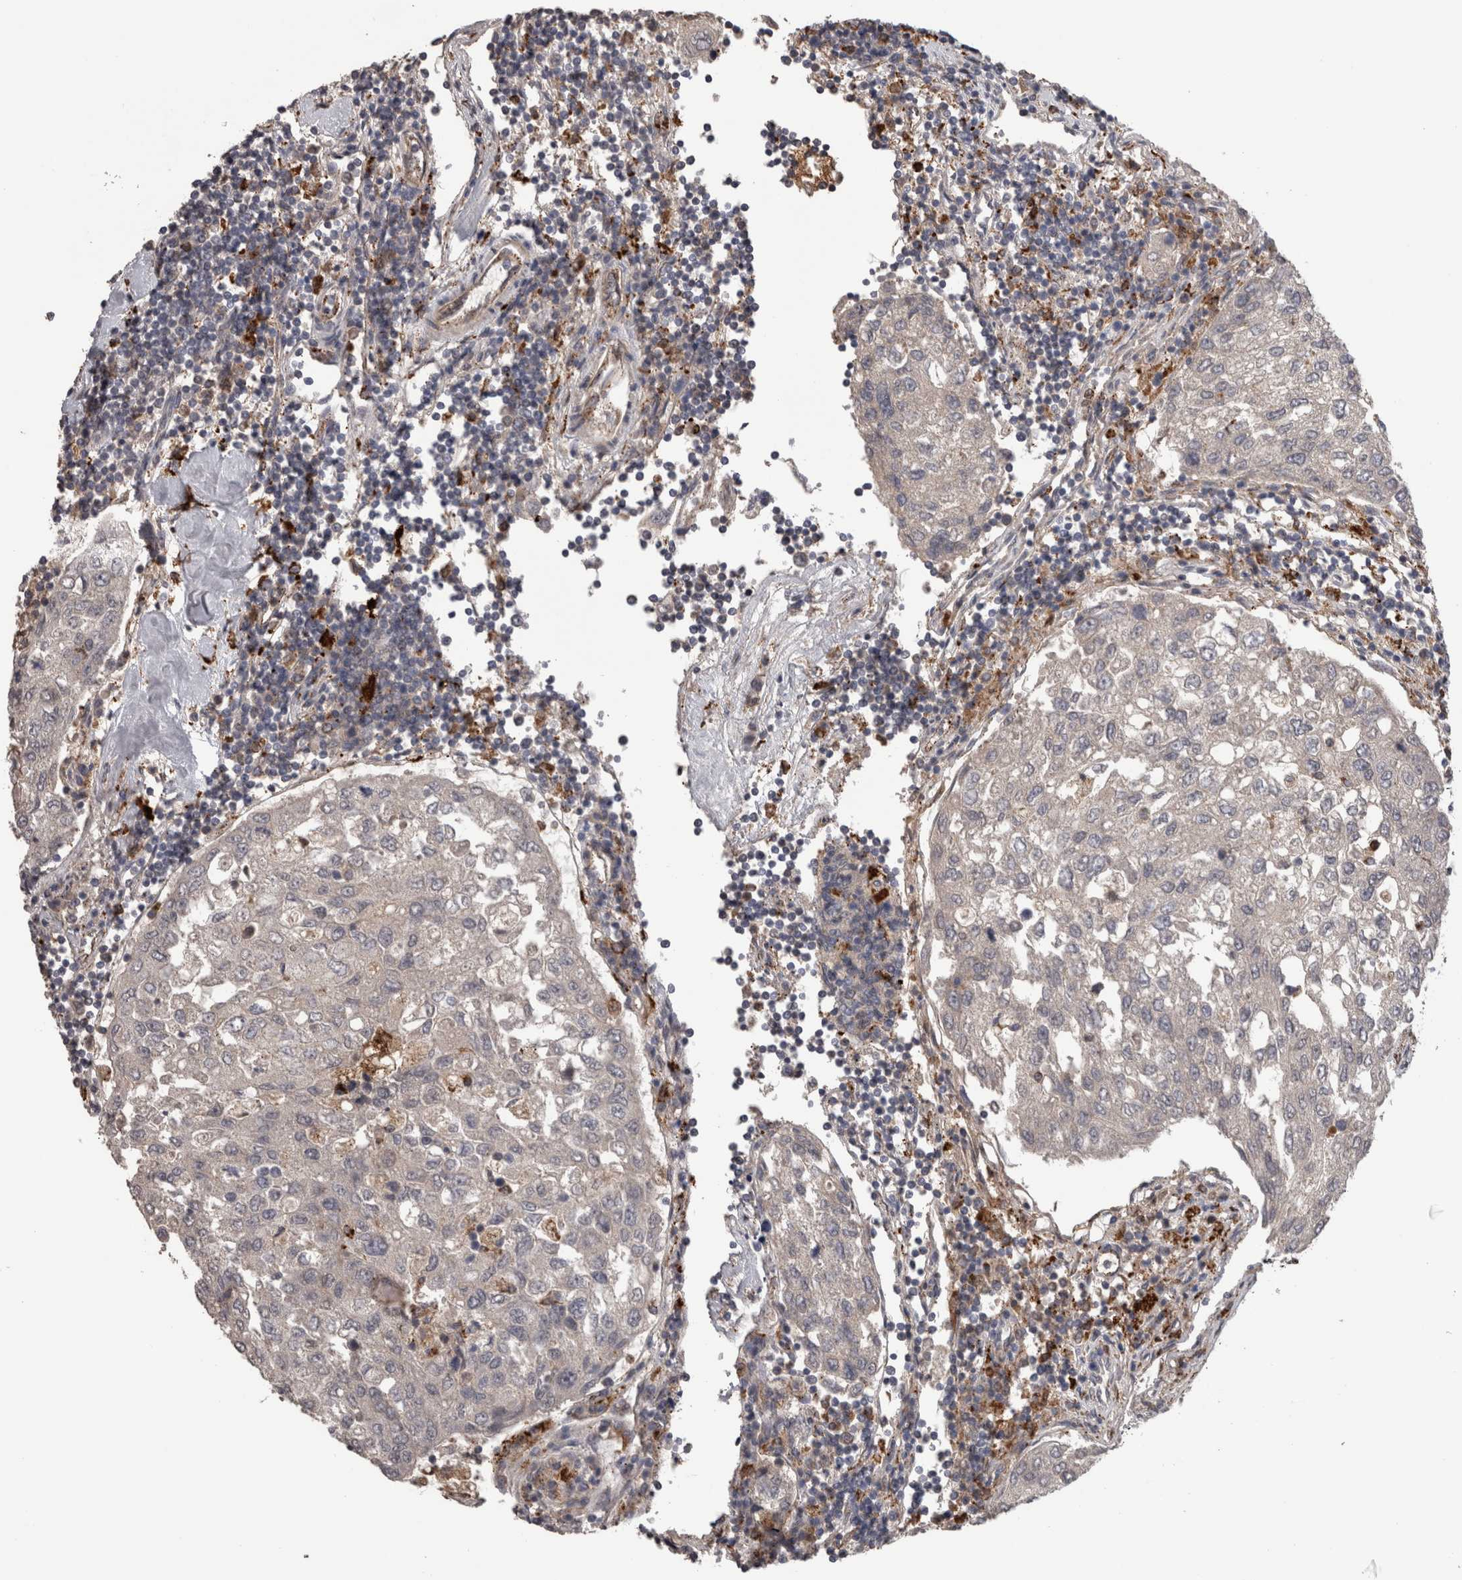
{"staining": {"intensity": "negative", "quantity": "none", "location": "none"}, "tissue": "urothelial cancer", "cell_type": "Tumor cells", "image_type": "cancer", "snomed": [{"axis": "morphology", "description": "Urothelial carcinoma, High grade"}, {"axis": "topography", "description": "Lymph node"}, {"axis": "topography", "description": "Urinary bladder"}], "caption": "DAB immunohistochemical staining of human urothelial carcinoma (high-grade) demonstrates no significant staining in tumor cells.", "gene": "CTSZ", "patient": {"sex": "male", "age": 51}}